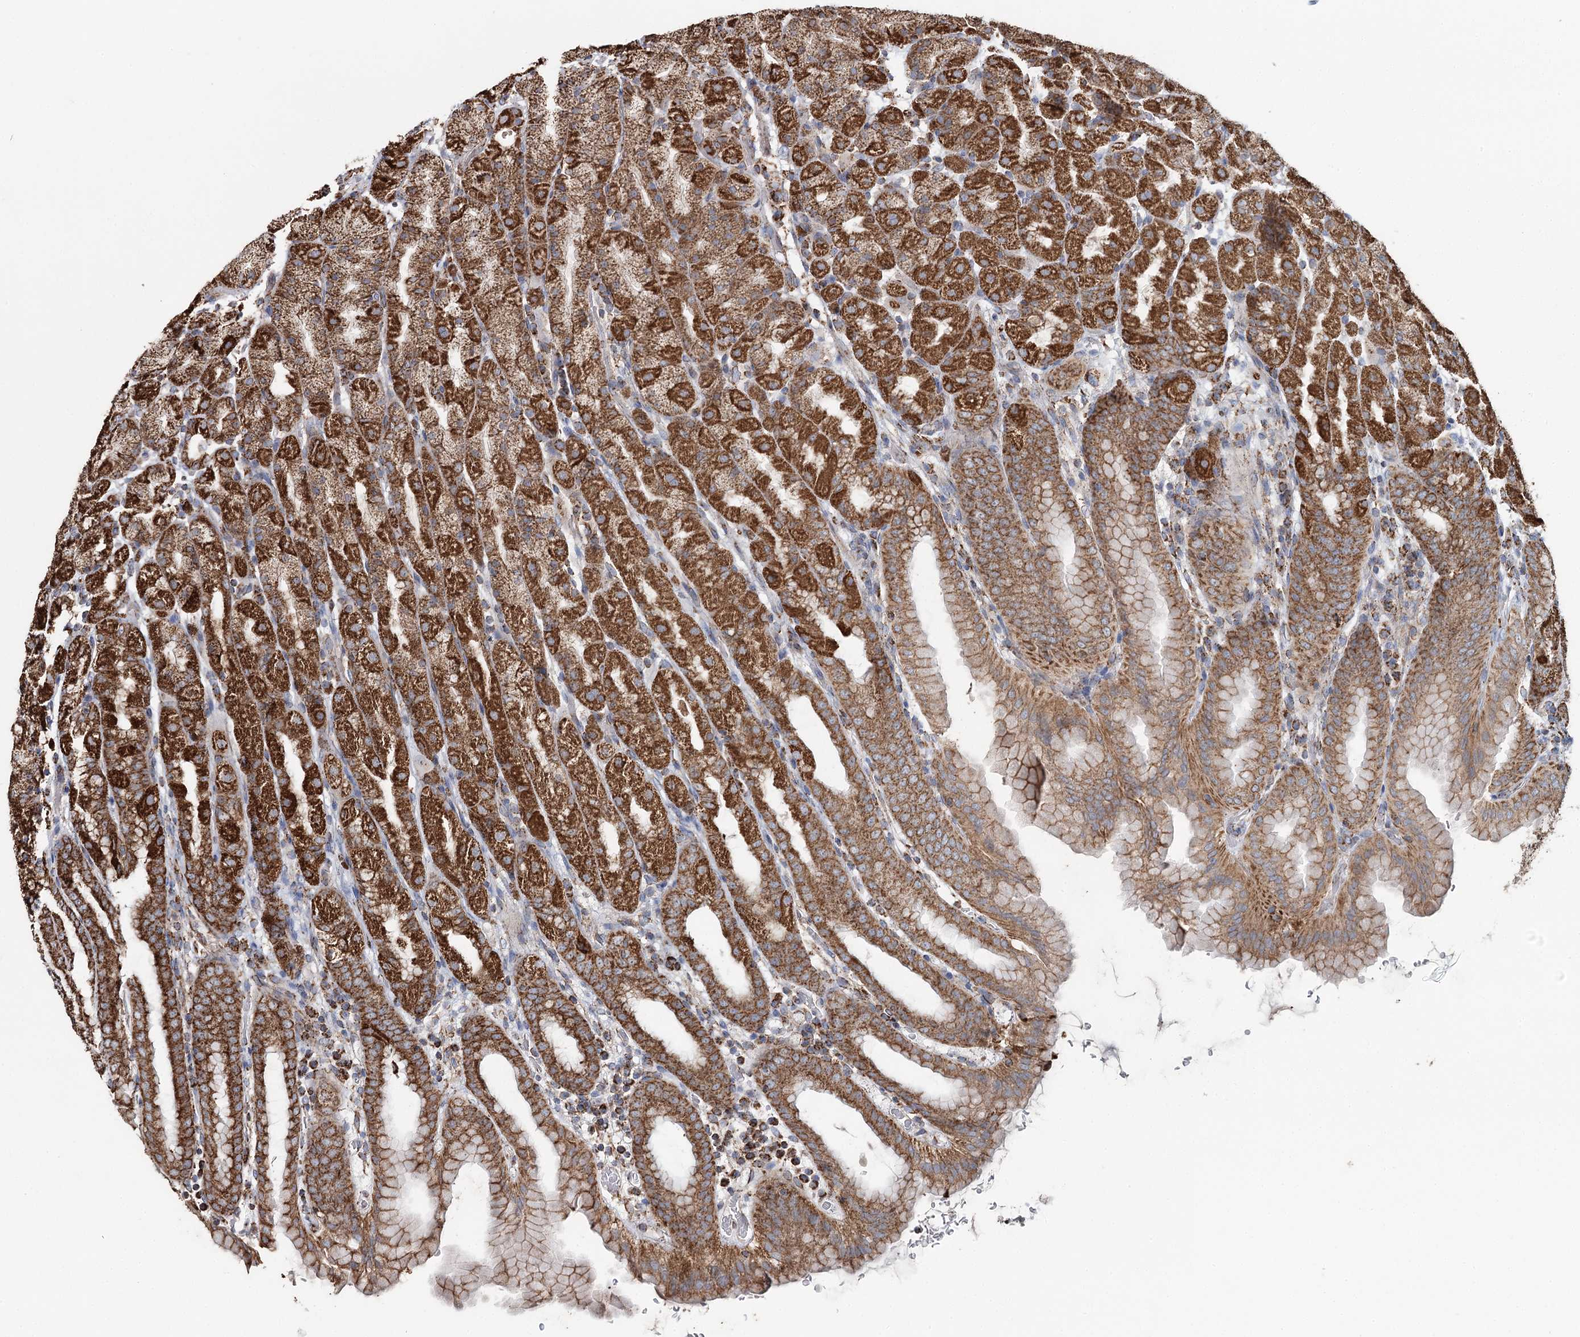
{"staining": {"intensity": "strong", "quantity": ">75%", "location": "cytoplasmic/membranous"}, "tissue": "stomach", "cell_type": "Glandular cells", "image_type": "normal", "snomed": [{"axis": "morphology", "description": "Normal tissue, NOS"}, {"axis": "topography", "description": "Stomach, upper"}], "caption": "Protein expression analysis of normal stomach demonstrates strong cytoplasmic/membranous staining in about >75% of glandular cells.", "gene": "APH1A", "patient": {"sex": "male", "age": 68}}